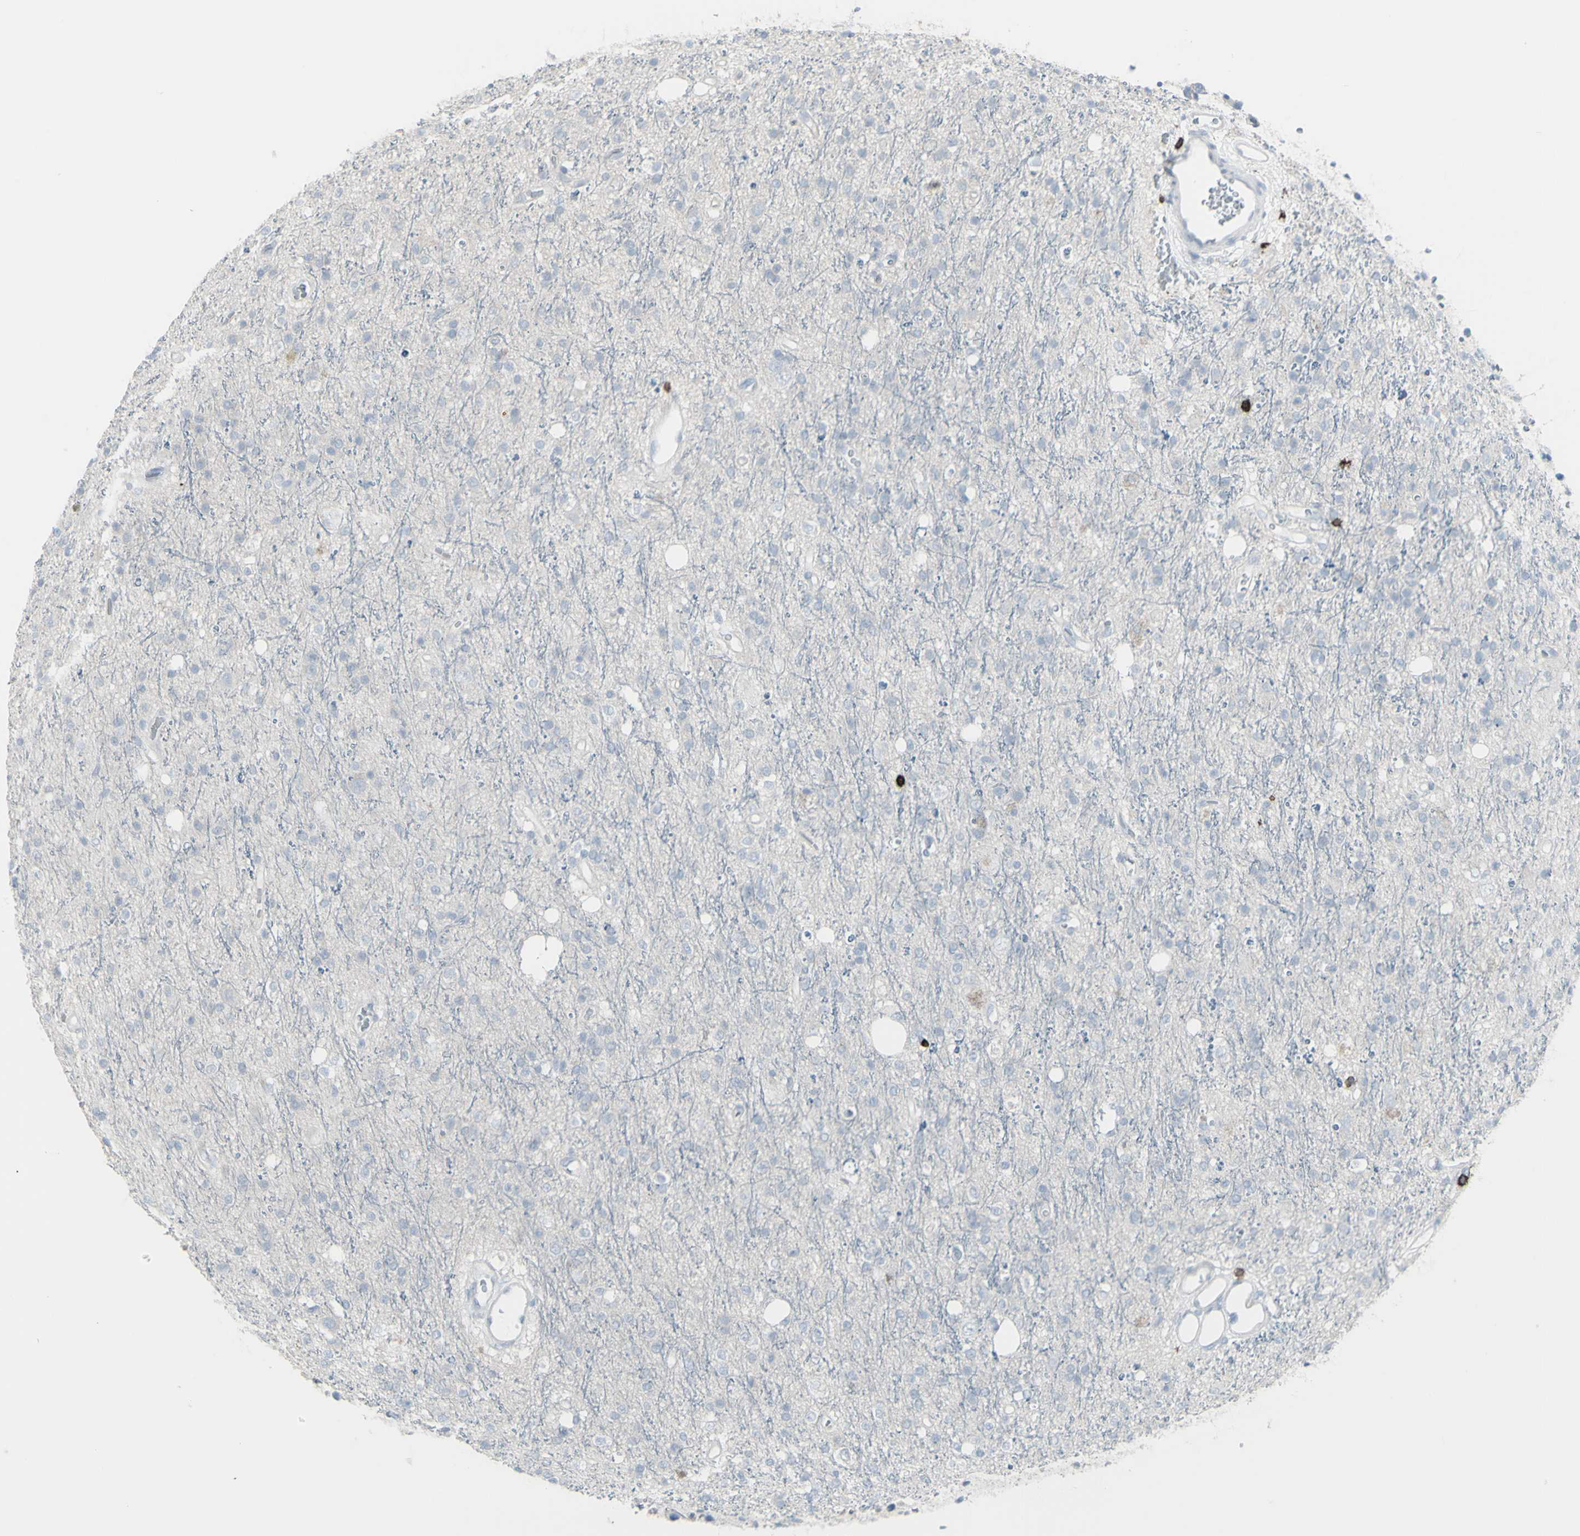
{"staining": {"intensity": "negative", "quantity": "none", "location": "none"}, "tissue": "glioma", "cell_type": "Tumor cells", "image_type": "cancer", "snomed": [{"axis": "morphology", "description": "Glioma, malignant, High grade"}, {"axis": "topography", "description": "Brain"}], "caption": "The micrograph reveals no significant positivity in tumor cells of glioma.", "gene": "CD247", "patient": {"sex": "male", "age": 47}}